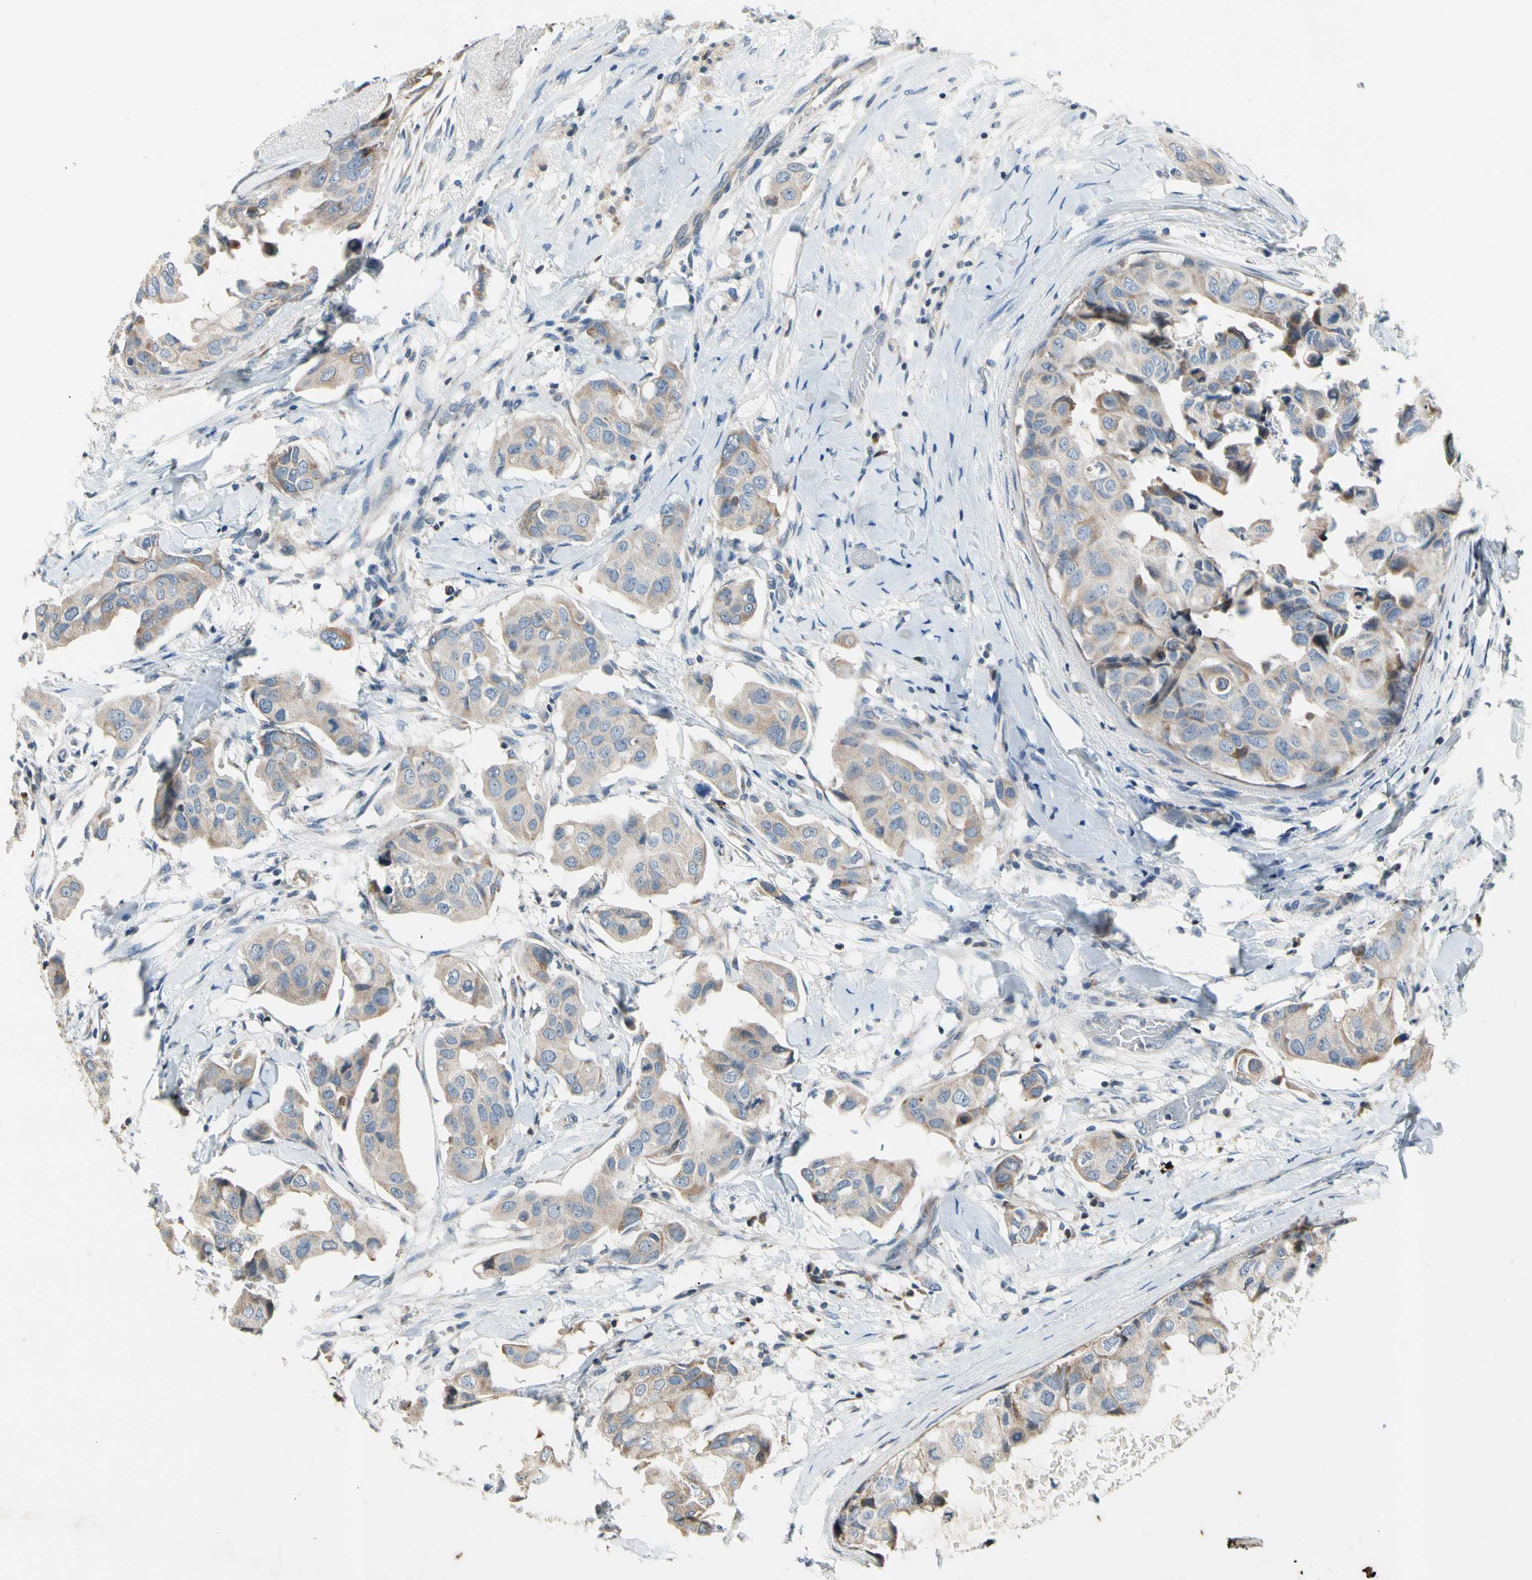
{"staining": {"intensity": "weak", "quantity": ">75%", "location": "cytoplasmic/membranous"}, "tissue": "breast cancer", "cell_type": "Tumor cells", "image_type": "cancer", "snomed": [{"axis": "morphology", "description": "Duct carcinoma"}, {"axis": "topography", "description": "Breast"}], "caption": "Protein analysis of invasive ductal carcinoma (breast) tissue displays weak cytoplasmic/membranous expression in about >75% of tumor cells.", "gene": "SOX30", "patient": {"sex": "female", "age": 40}}